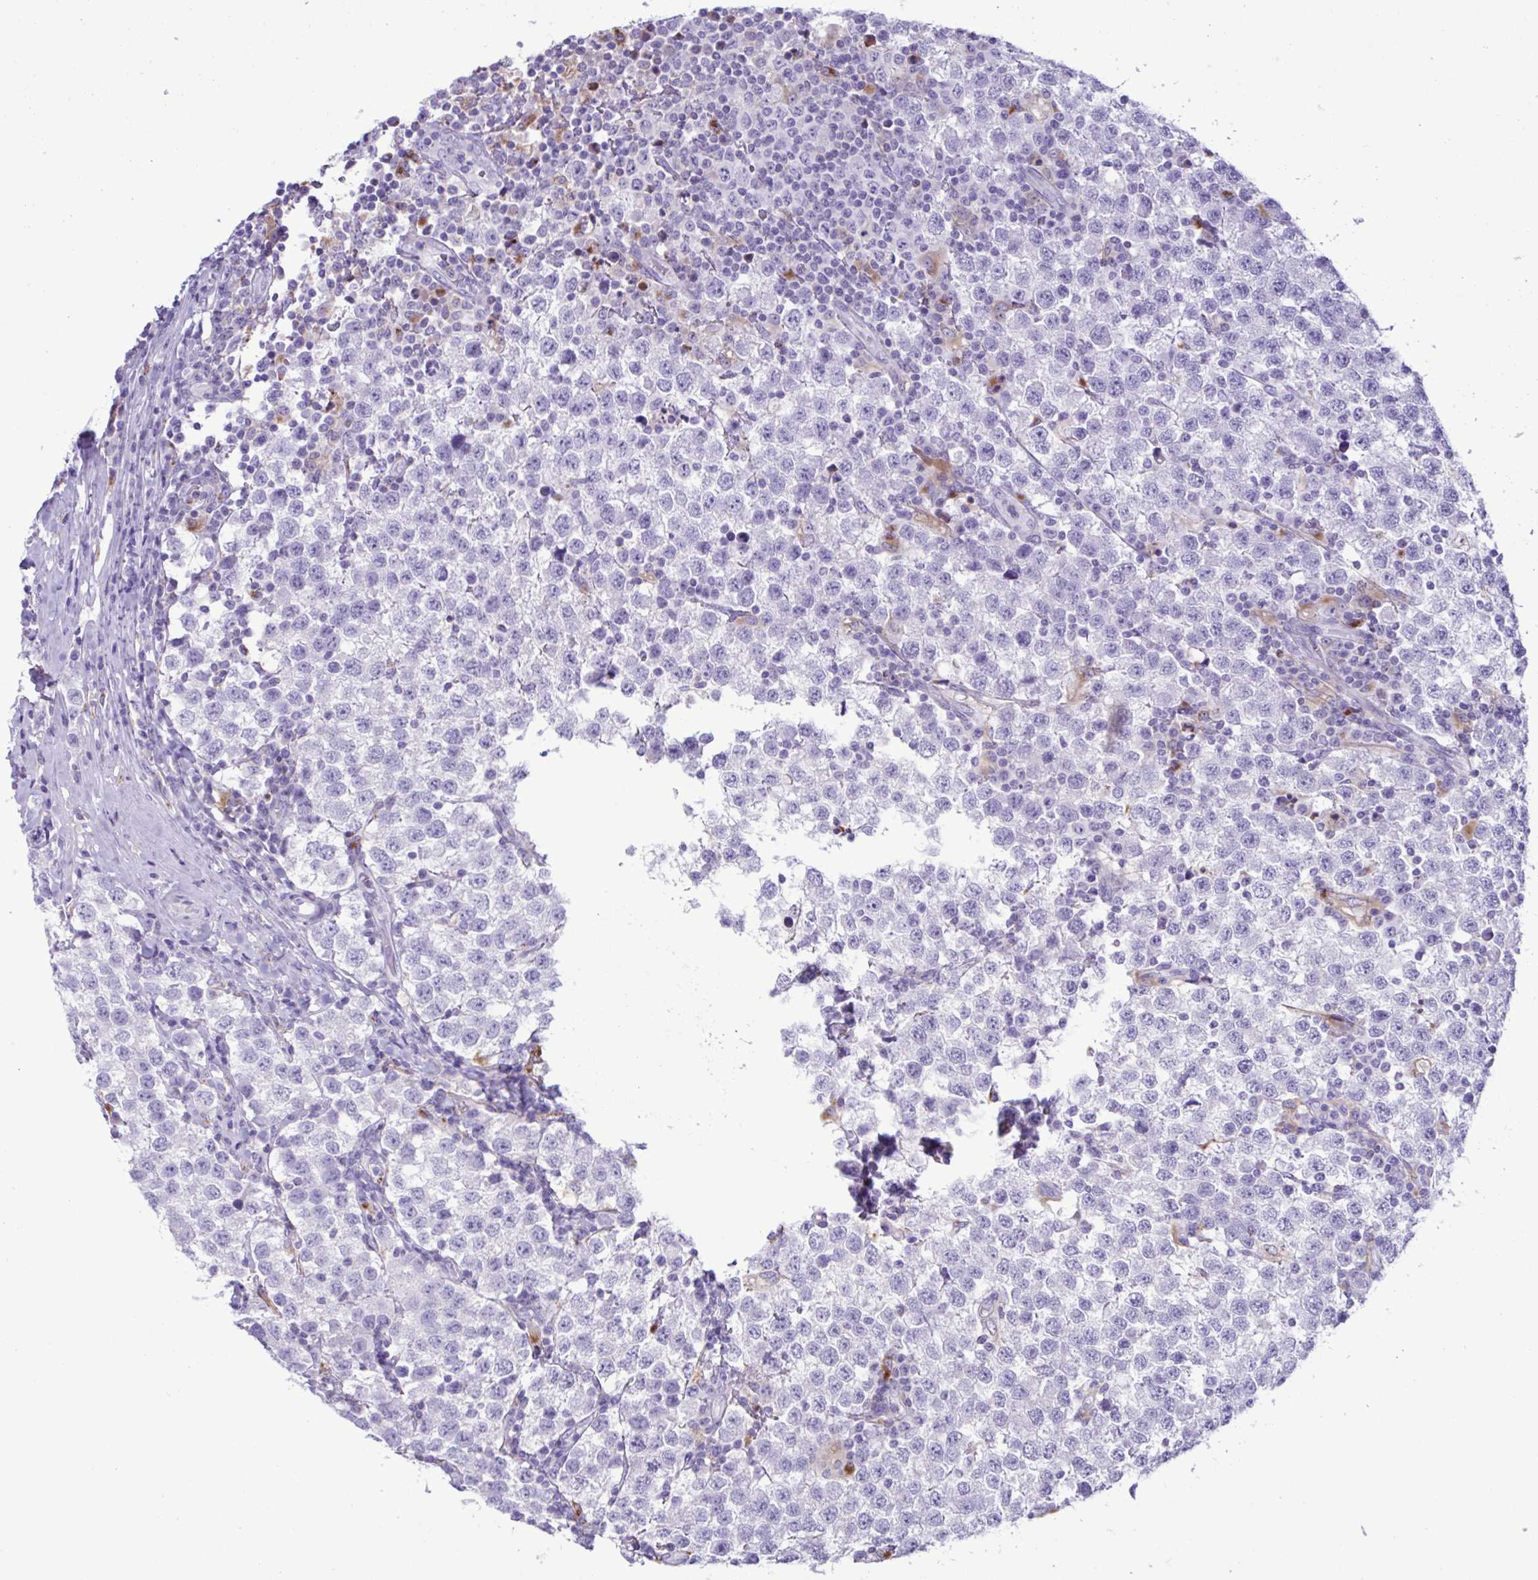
{"staining": {"intensity": "negative", "quantity": "none", "location": "none"}, "tissue": "testis cancer", "cell_type": "Tumor cells", "image_type": "cancer", "snomed": [{"axis": "morphology", "description": "Seminoma, NOS"}, {"axis": "topography", "description": "Testis"}], "caption": "IHC photomicrograph of neoplastic tissue: seminoma (testis) stained with DAB reveals no significant protein positivity in tumor cells.", "gene": "XCL1", "patient": {"sex": "male", "age": 34}}